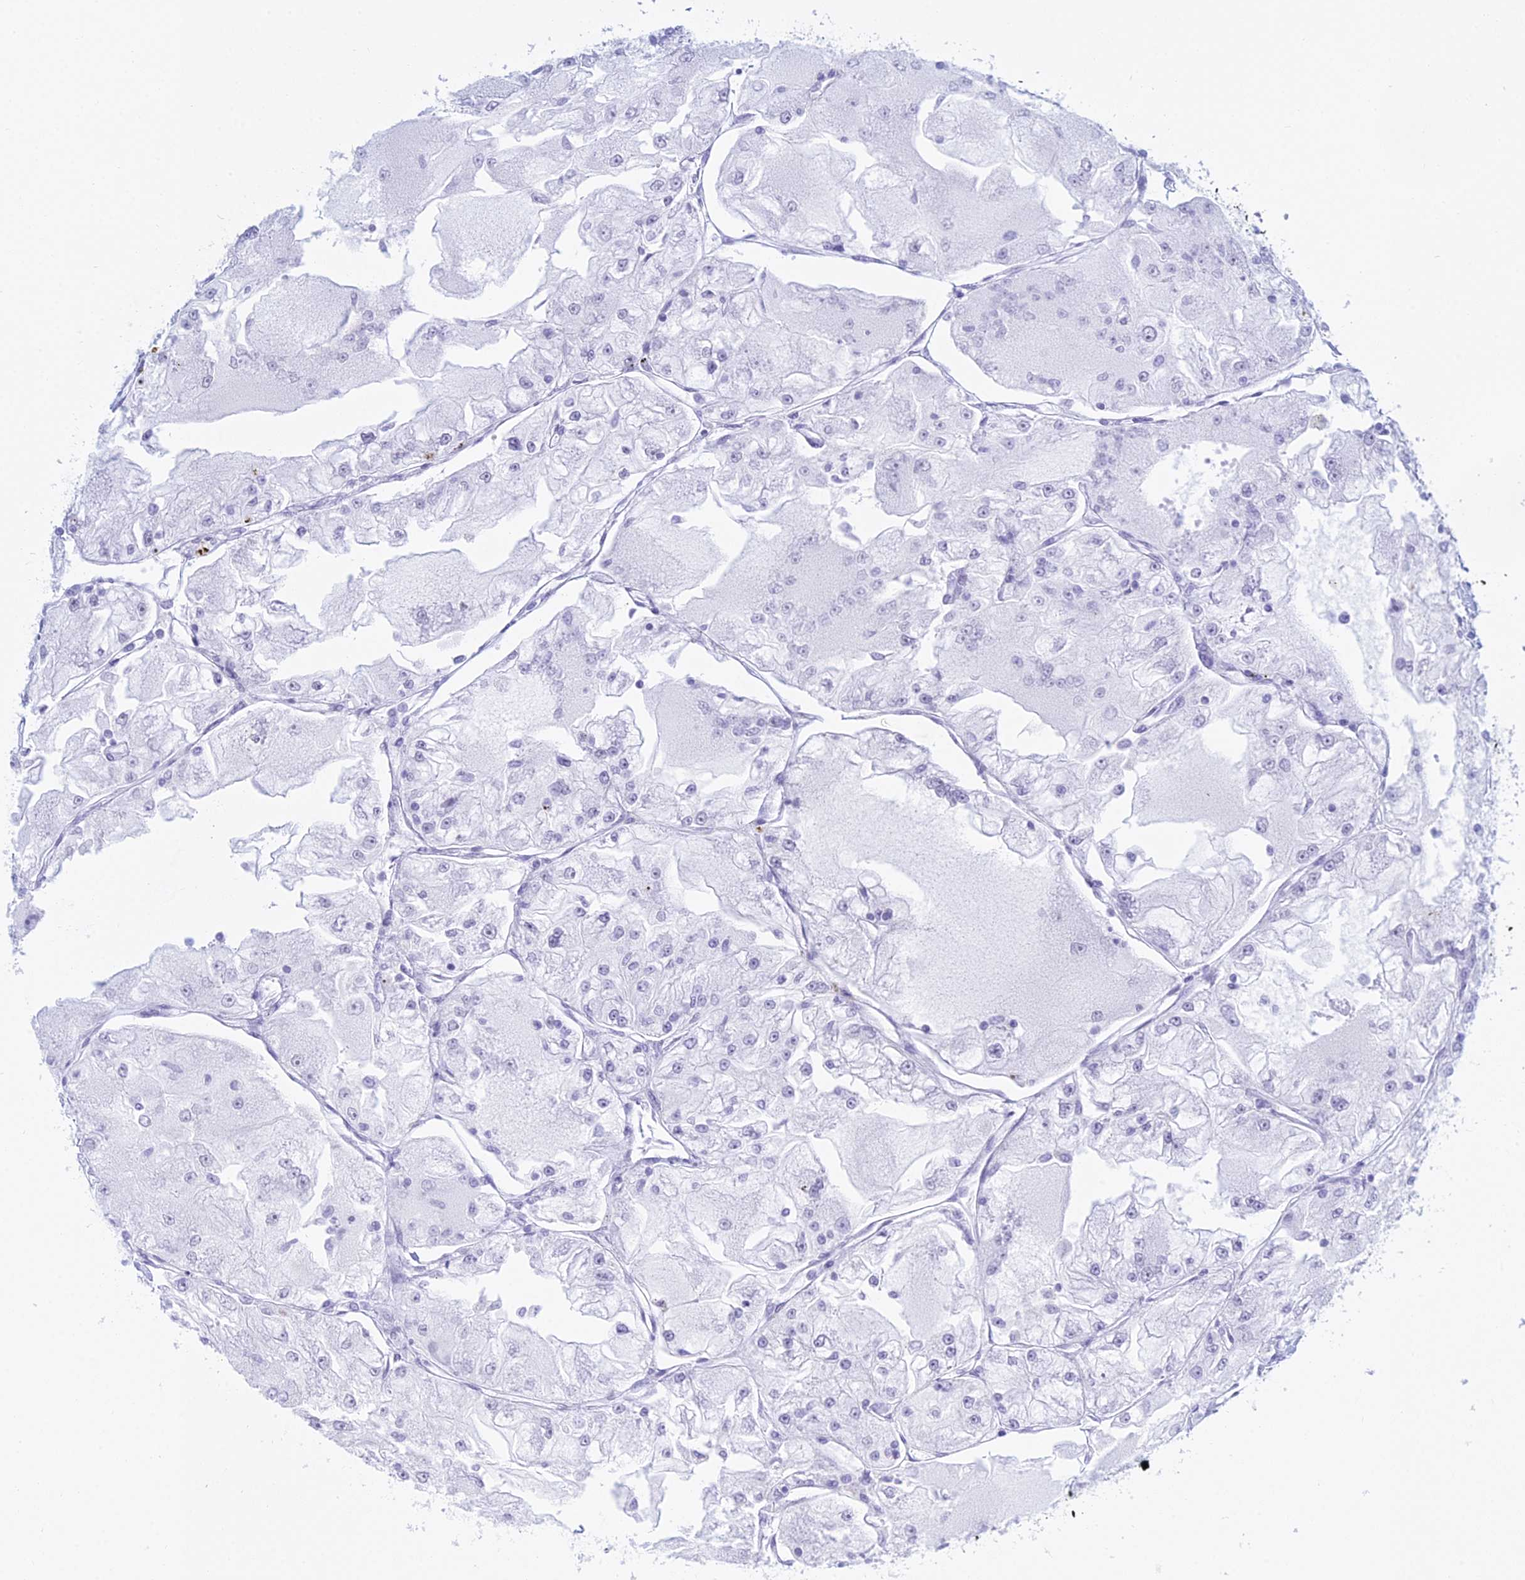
{"staining": {"intensity": "negative", "quantity": "none", "location": "none"}, "tissue": "renal cancer", "cell_type": "Tumor cells", "image_type": "cancer", "snomed": [{"axis": "morphology", "description": "Adenocarcinoma, NOS"}, {"axis": "topography", "description": "Kidney"}], "caption": "A high-resolution micrograph shows immunohistochemistry (IHC) staining of adenocarcinoma (renal), which displays no significant positivity in tumor cells.", "gene": "KLF14", "patient": {"sex": "female", "age": 72}}